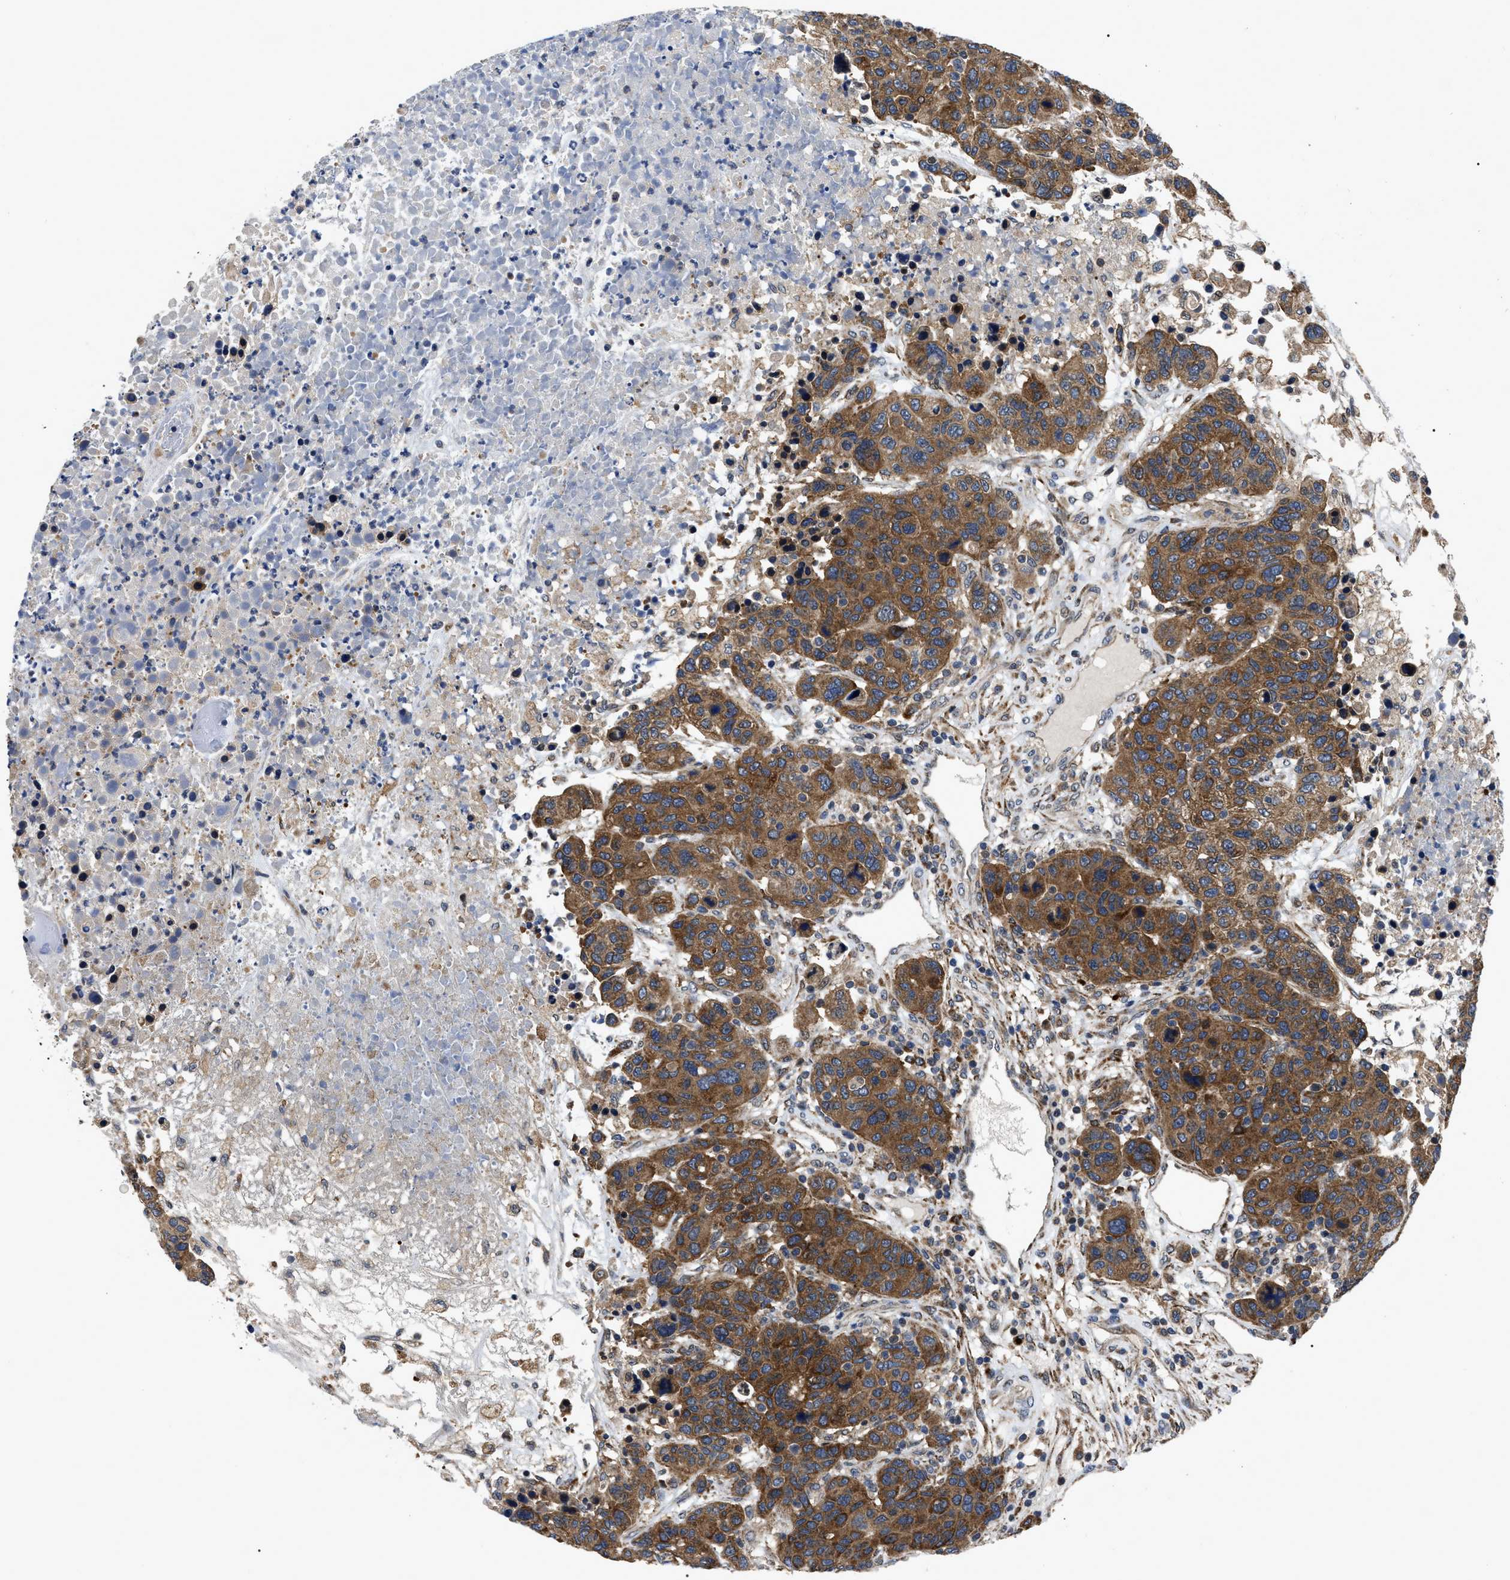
{"staining": {"intensity": "strong", "quantity": ">75%", "location": "cytoplasmic/membranous"}, "tissue": "breast cancer", "cell_type": "Tumor cells", "image_type": "cancer", "snomed": [{"axis": "morphology", "description": "Duct carcinoma"}, {"axis": "topography", "description": "Breast"}], "caption": "Strong cytoplasmic/membranous expression is present in approximately >75% of tumor cells in breast cancer (intraductal carcinoma).", "gene": "PPWD1", "patient": {"sex": "female", "age": 37}}